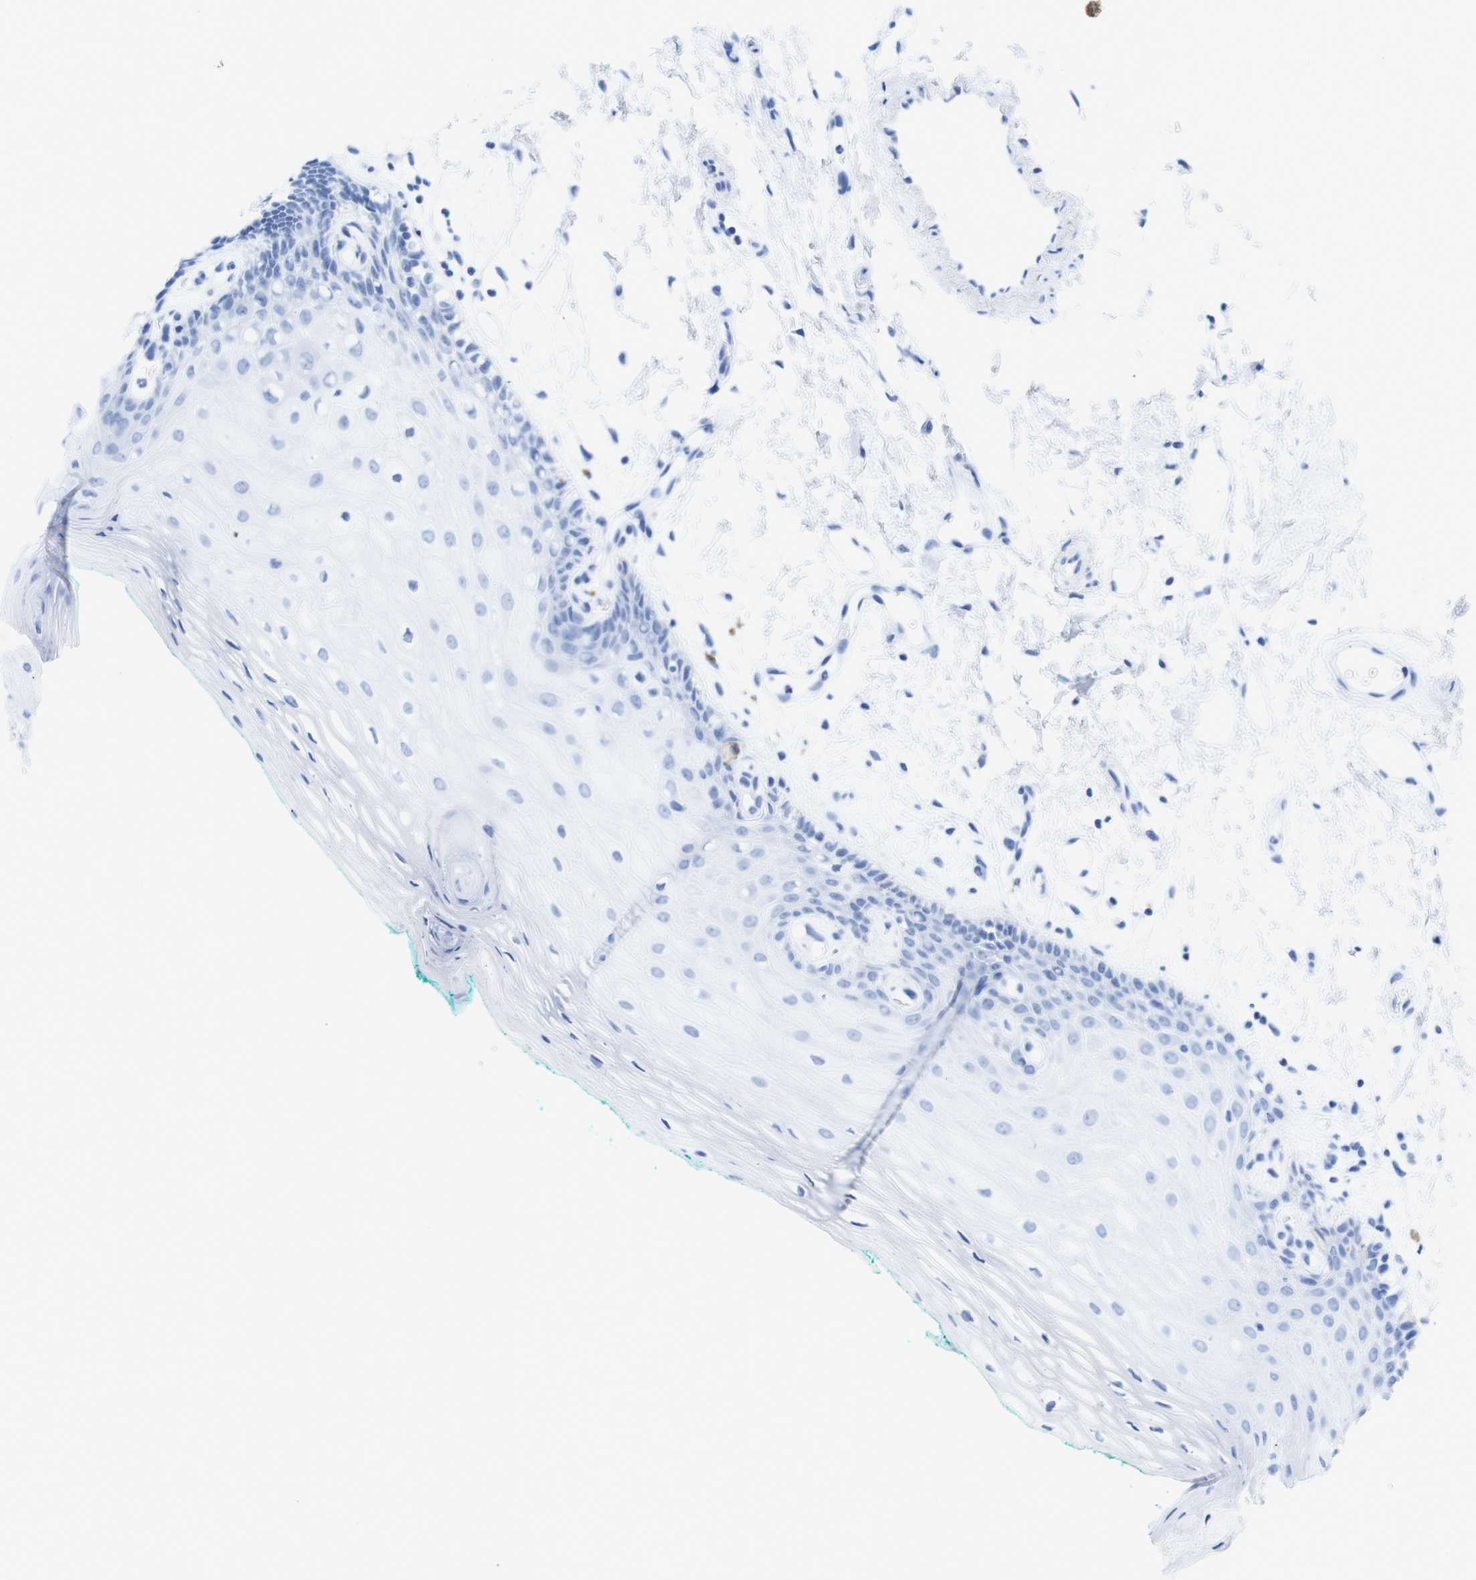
{"staining": {"intensity": "negative", "quantity": "none", "location": "none"}, "tissue": "oral mucosa", "cell_type": "Squamous epithelial cells", "image_type": "normal", "snomed": [{"axis": "morphology", "description": "Normal tissue, NOS"}, {"axis": "topography", "description": "Skeletal muscle"}, {"axis": "topography", "description": "Oral tissue"}, {"axis": "topography", "description": "Peripheral nerve tissue"}], "caption": "Histopathology image shows no significant protein staining in squamous epithelial cells of normal oral mucosa. (DAB immunohistochemistry (IHC) visualized using brightfield microscopy, high magnification).", "gene": "KCNS3", "patient": {"sex": "female", "age": 84}}